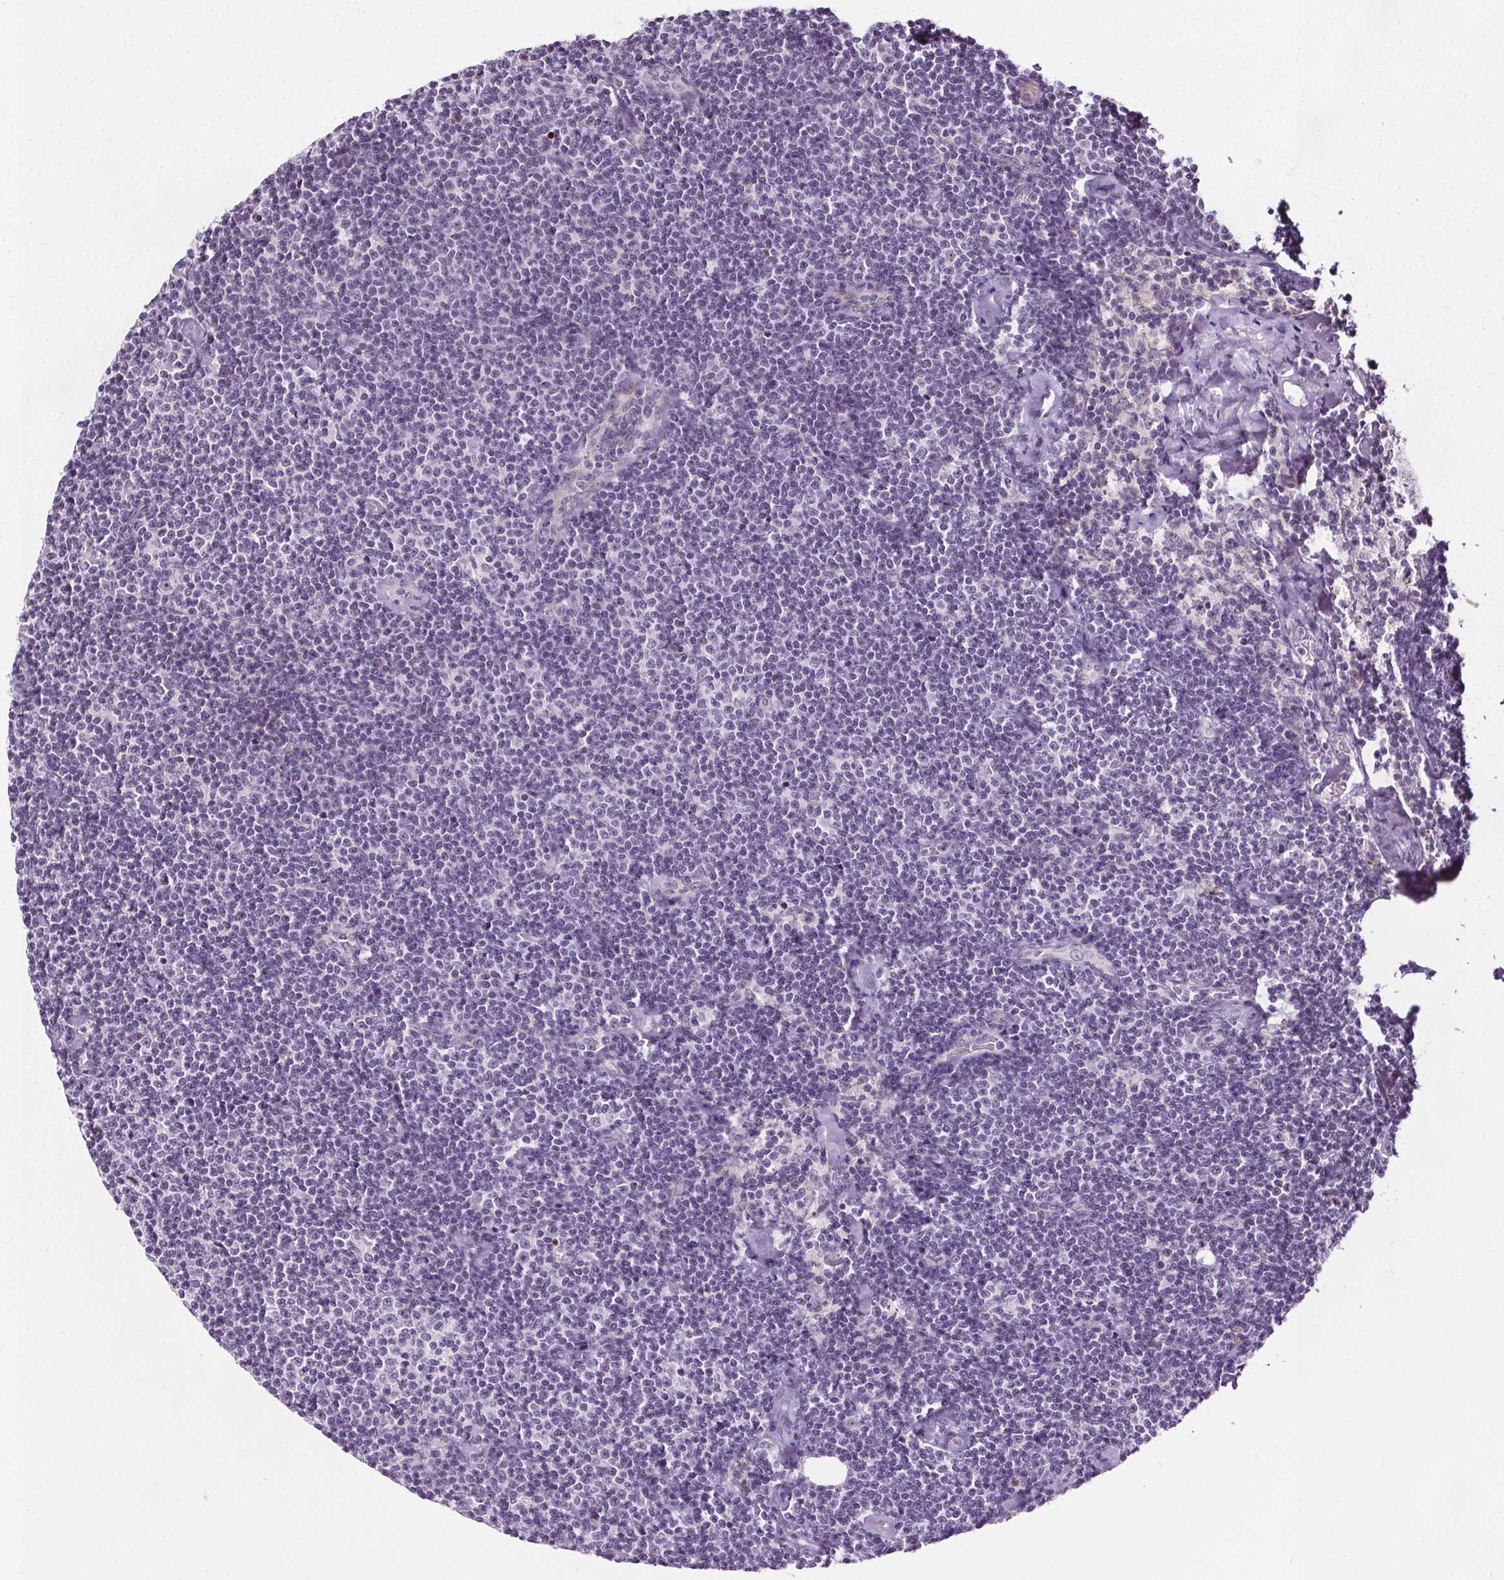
{"staining": {"intensity": "negative", "quantity": "none", "location": "none"}, "tissue": "lymphoma", "cell_type": "Tumor cells", "image_type": "cancer", "snomed": [{"axis": "morphology", "description": "Malignant lymphoma, non-Hodgkin's type, Low grade"}, {"axis": "topography", "description": "Lymph node"}], "caption": "Immunohistochemistry (IHC) micrograph of neoplastic tissue: lymphoma stained with DAB shows no significant protein positivity in tumor cells.", "gene": "CEBPA", "patient": {"sex": "male", "age": 81}}